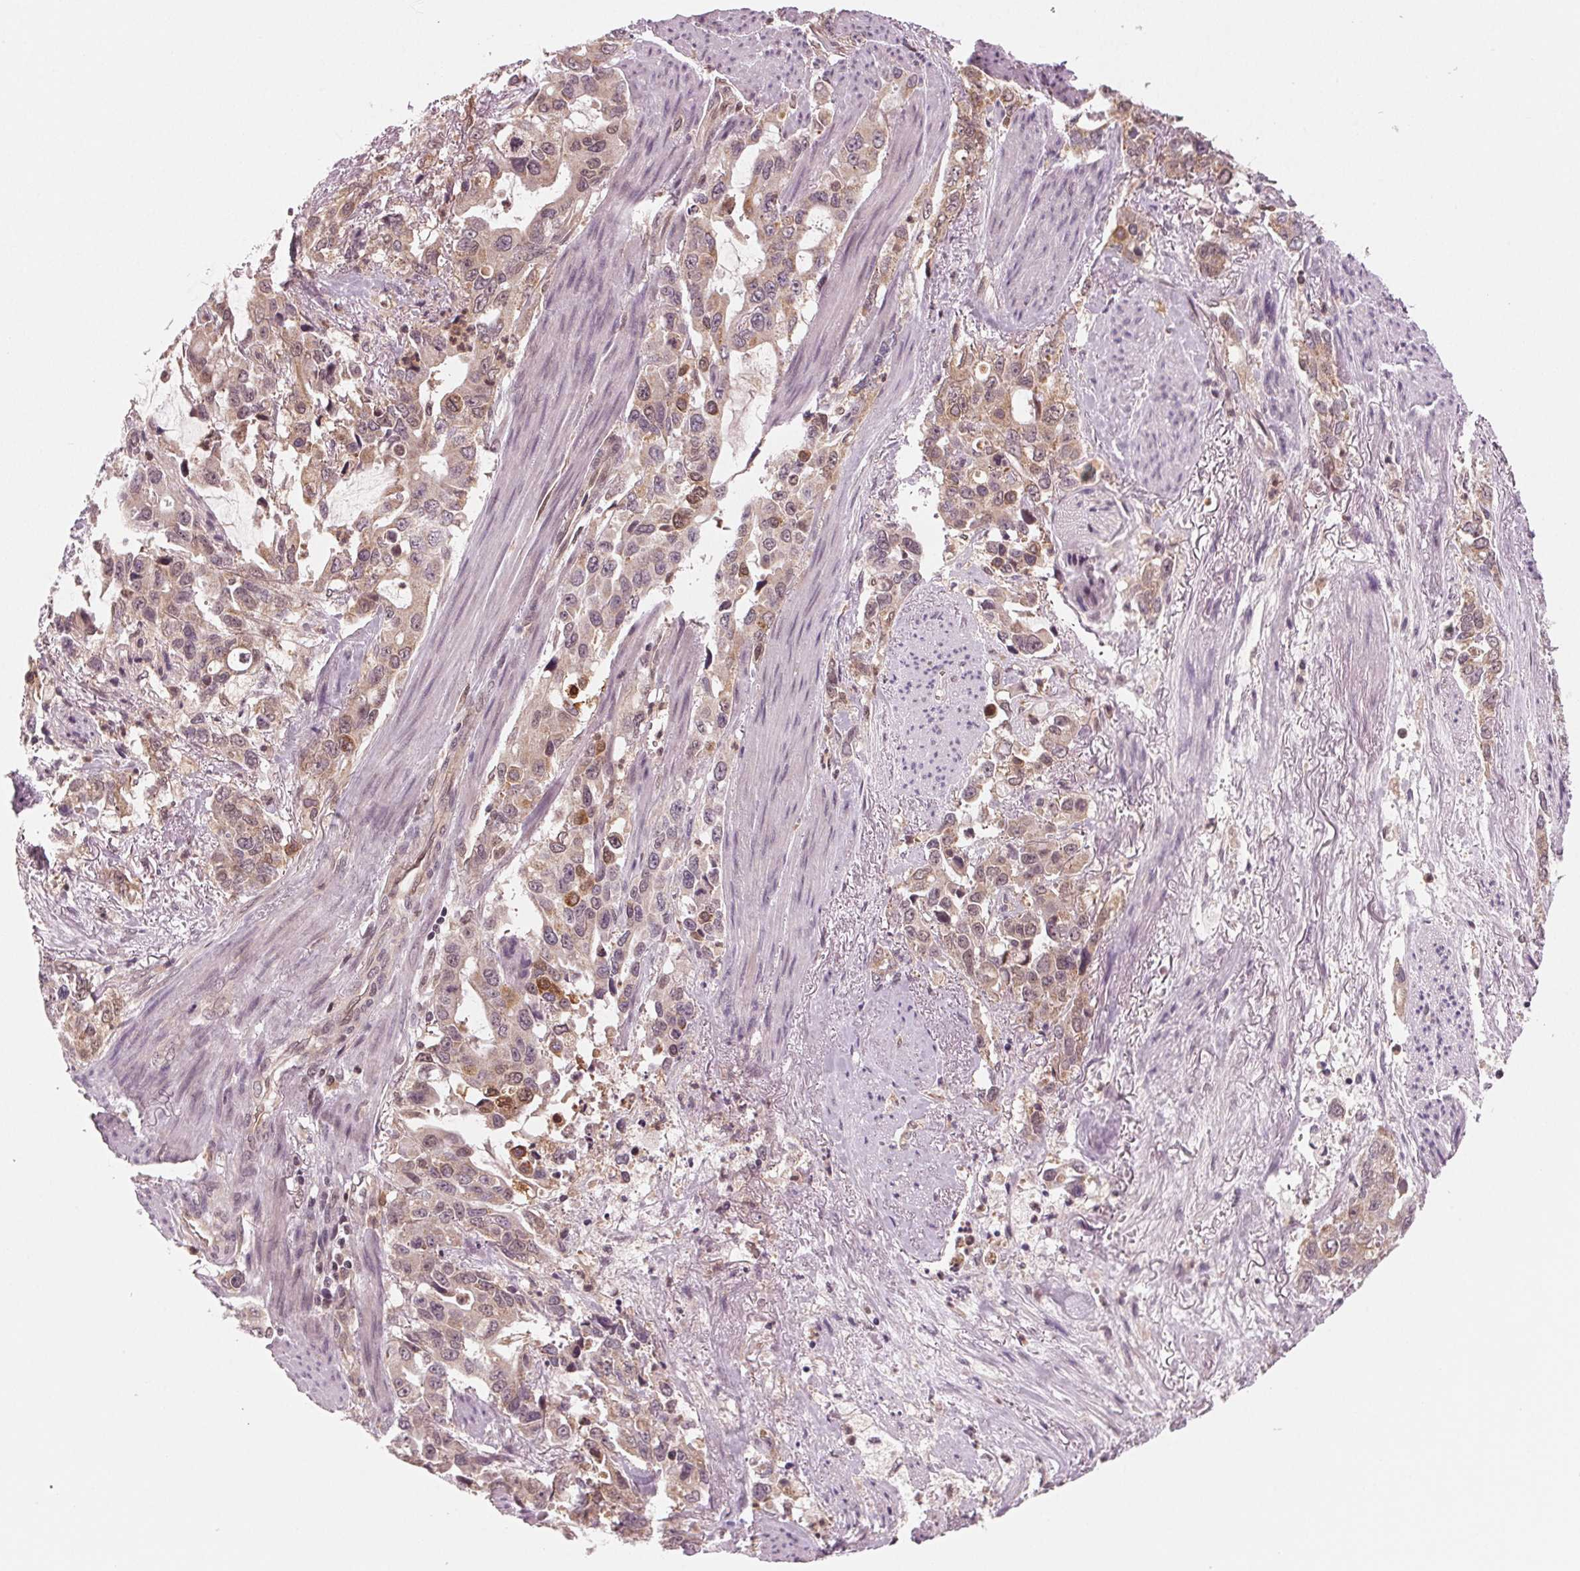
{"staining": {"intensity": "weak", "quantity": "<25%", "location": "cytoplasmic/membranous"}, "tissue": "stomach cancer", "cell_type": "Tumor cells", "image_type": "cancer", "snomed": [{"axis": "morphology", "description": "Adenocarcinoma, NOS"}, {"axis": "topography", "description": "Stomach, upper"}], "caption": "Stomach cancer (adenocarcinoma) was stained to show a protein in brown. There is no significant positivity in tumor cells.", "gene": "STAT3", "patient": {"sex": "male", "age": 85}}